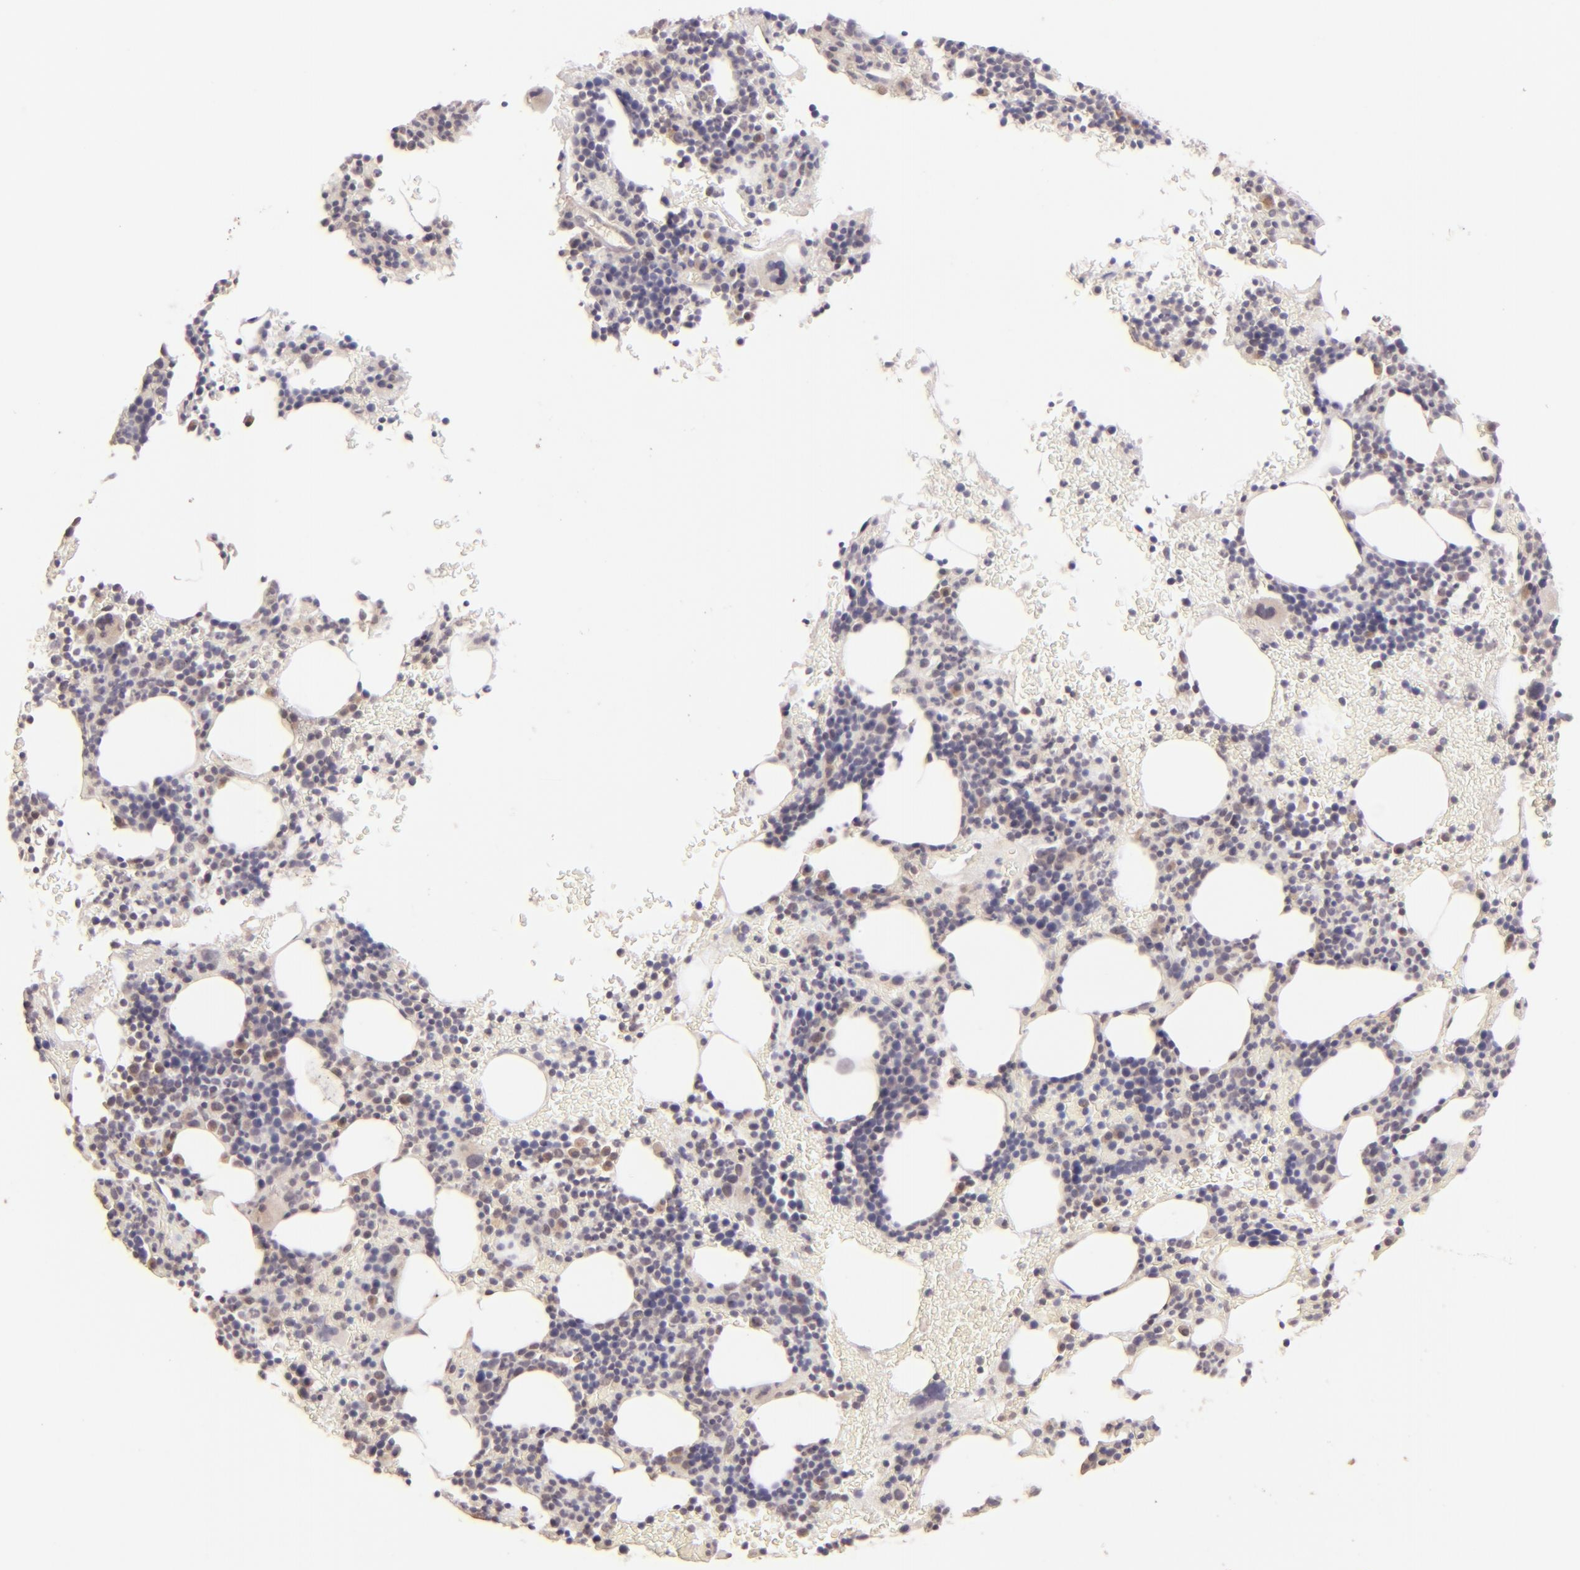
{"staining": {"intensity": "weak", "quantity": "<25%", "location": "cytoplasmic/membranous"}, "tissue": "bone marrow", "cell_type": "Hematopoietic cells", "image_type": "normal", "snomed": [{"axis": "morphology", "description": "Normal tissue, NOS"}, {"axis": "topography", "description": "Bone marrow"}], "caption": "IHC micrograph of unremarkable bone marrow: human bone marrow stained with DAB (3,3'-diaminobenzidine) exhibits no significant protein positivity in hematopoietic cells.", "gene": "CLDN1", "patient": {"sex": "male", "age": 86}}